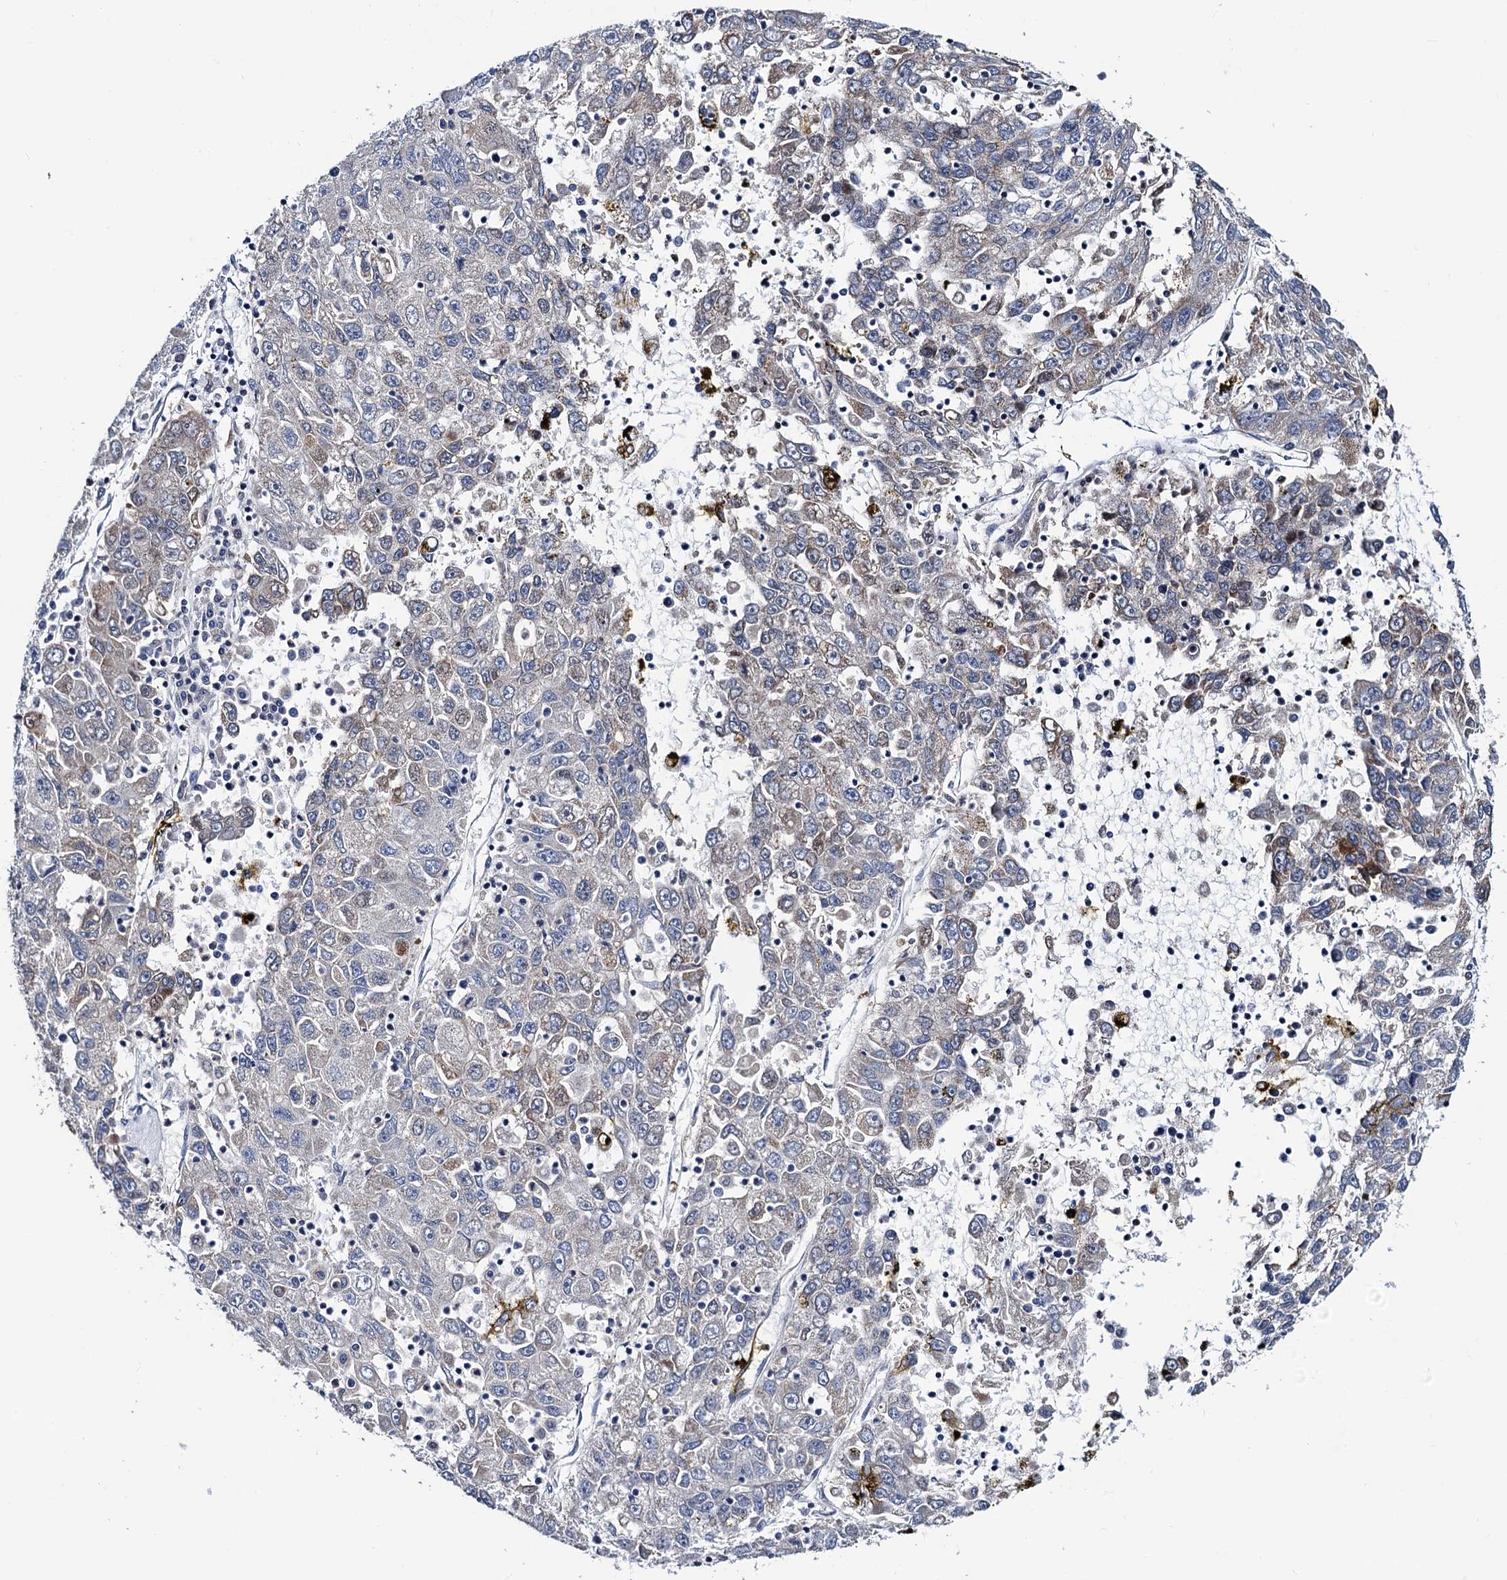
{"staining": {"intensity": "negative", "quantity": "none", "location": "none"}, "tissue": "liver cancer", "cell_type": "Tumor cells", "image_type": "cancer", "snomed": [{"axis": "morphology", "description": "Carcinoma, Hepatocellular, NOS"}, {"axis": "topography", "description": "Liver"}], "caption": "This is a image of immunohistochemistry staining of hepatocellular carcinoma (liver), which shows no staining in tumor cells.", "gene": "FAM222A", "patient": {"sex": "male", "age": 49}}